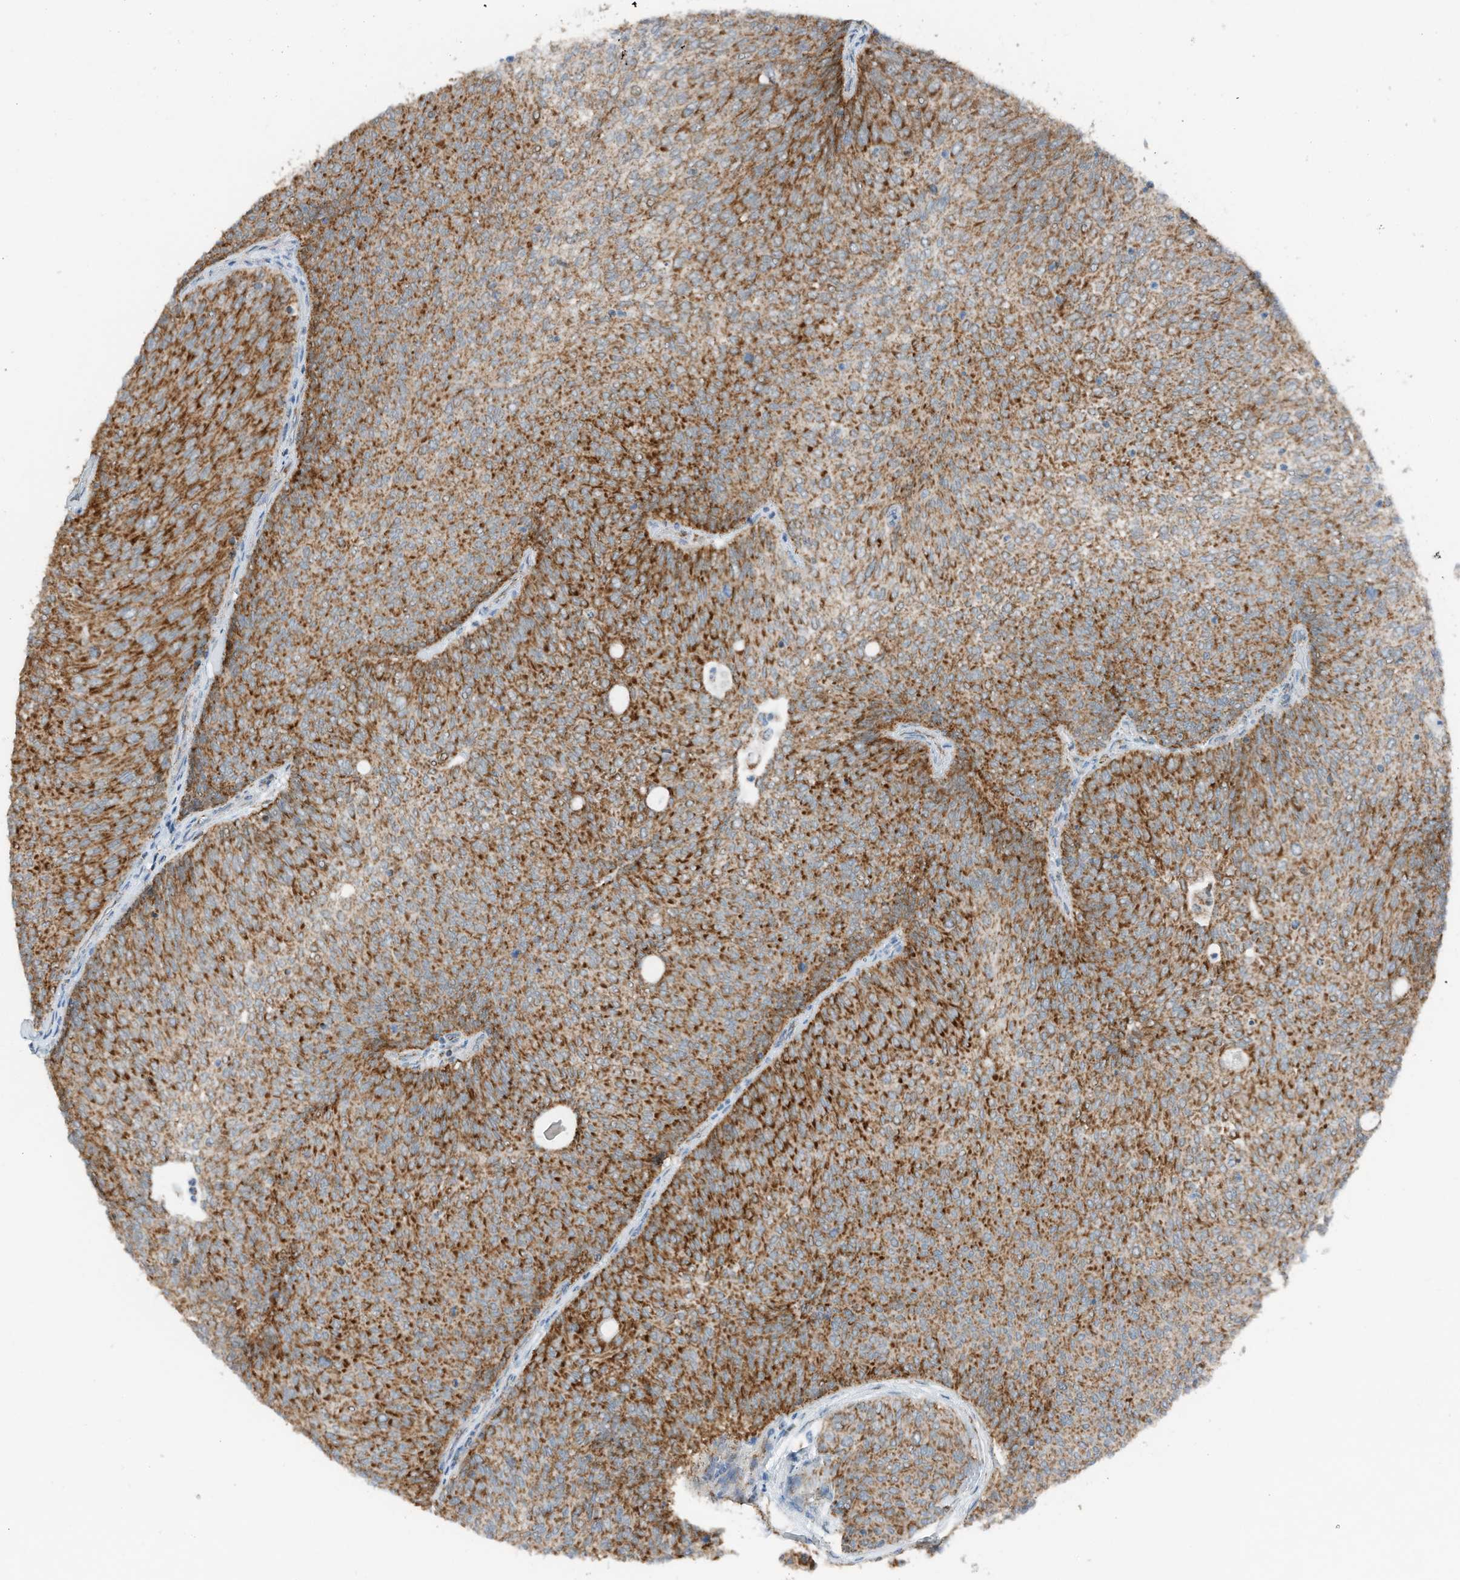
{"staining": {"intensity": "strong", "quantity": ">75%", "location": "cytoplasmic/membranous"}, "tissue": "urothelial cancer", "cell_type": "Tumor cells", "image_type": "cancer", "snomed": [{"axis": "morphology", "description": "Urothelial carcinoma, Low grade"}, {"axis": "topography", "description": "Urinary bladder"}], "caption": "Human urothelial carcinoma (low-grade) stained with a brown dye exhibits strong cytoplasmic/membranous positive staining in about >75% of tumor cells.", "gene": "RMND1", "patient": {"sex": "female", "age": 79}}